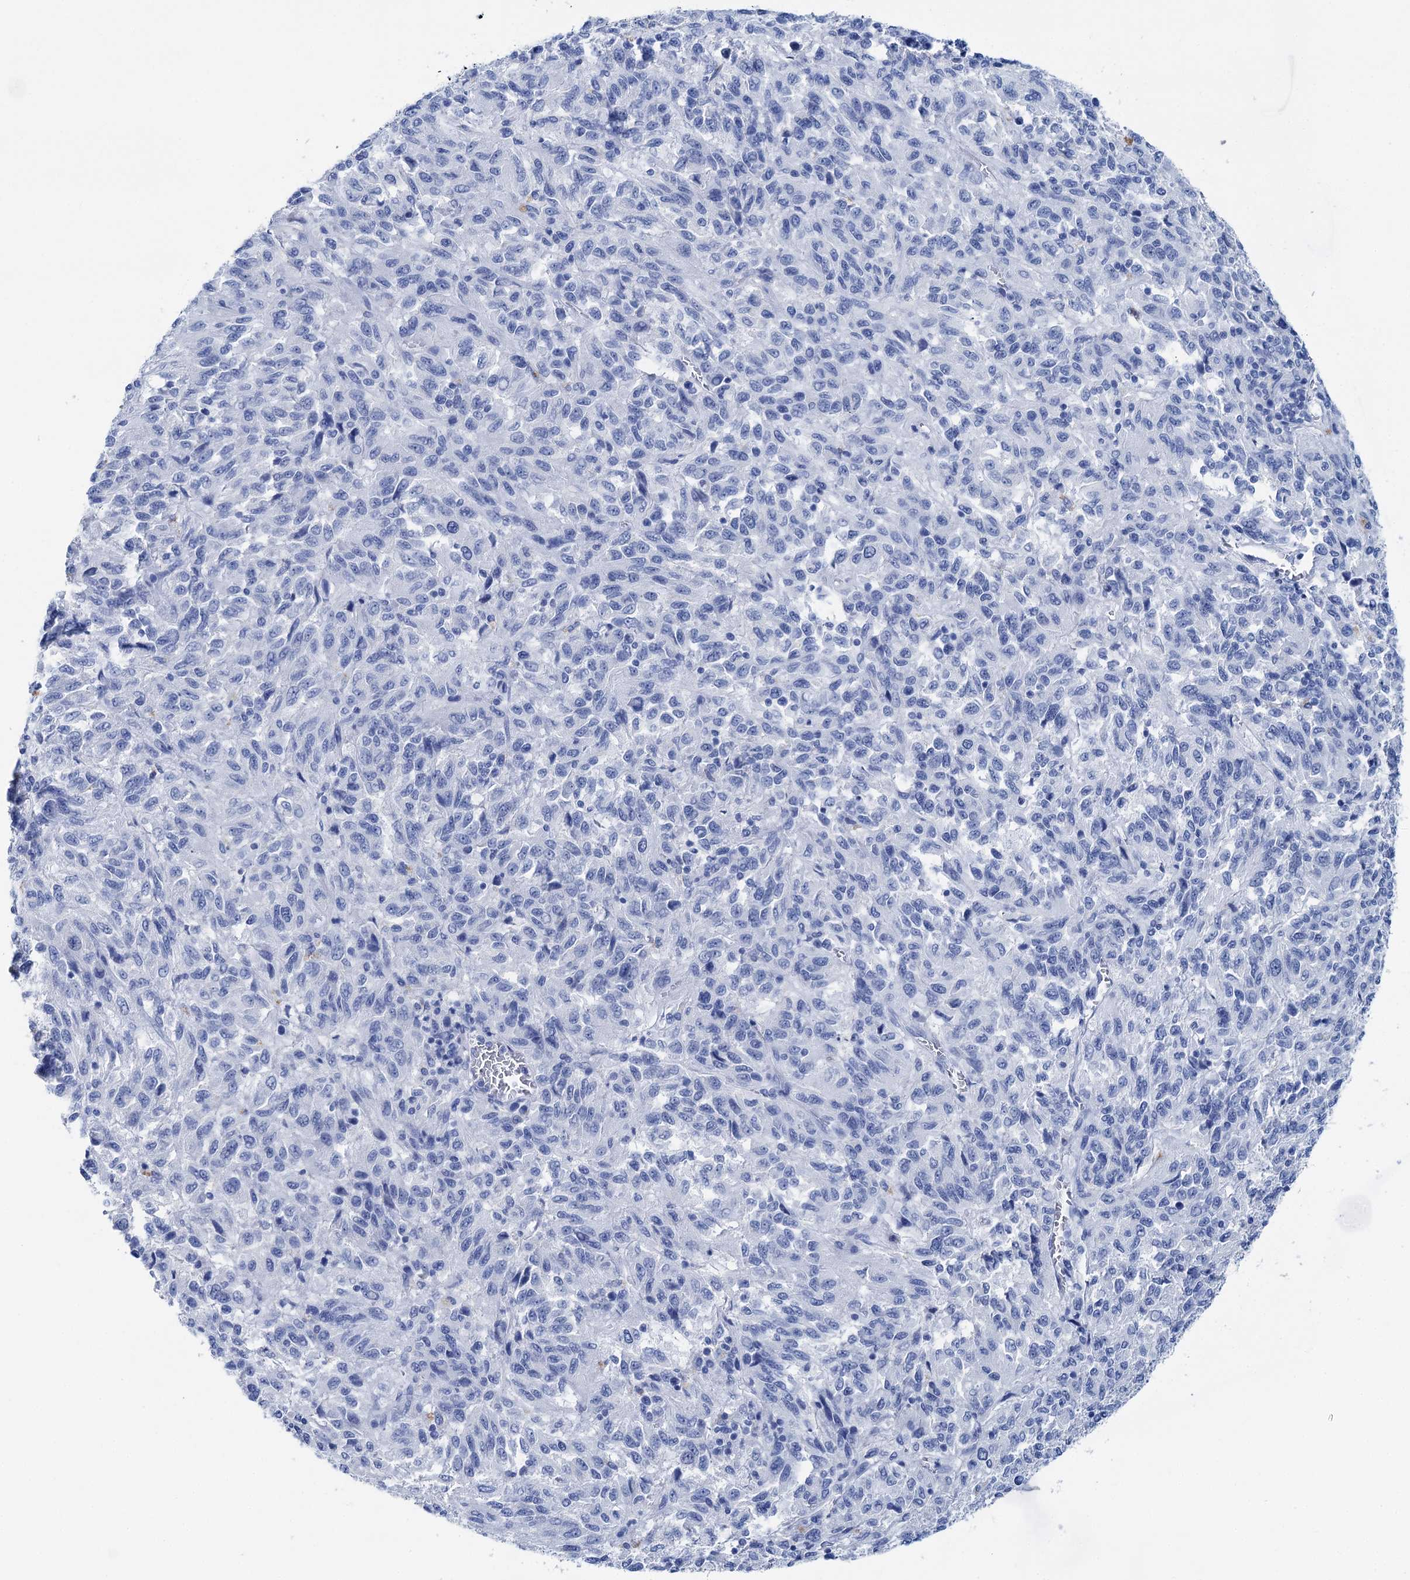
{"staining": {"intensity": "negative", "quantity": "none", "location": "none"}, "tissue": "melanoma", "cell_type": "Tumor cells", "image_type": "cancer", "snomed": [{"axis": "morphology", "description": "Malignant melanoma, Metastatic site"}, {"axis": "topography", "description": "Lung"}], "caption": "High magnification brightfield microscopy of malignant melanoma (metastatic site) stained with DAB (brown) and counterstained with hematoxylin (blue): tumor cells show no significant positivity.", "gene": "BRINP1", "patient": {"sex": "male", "age": 64}}